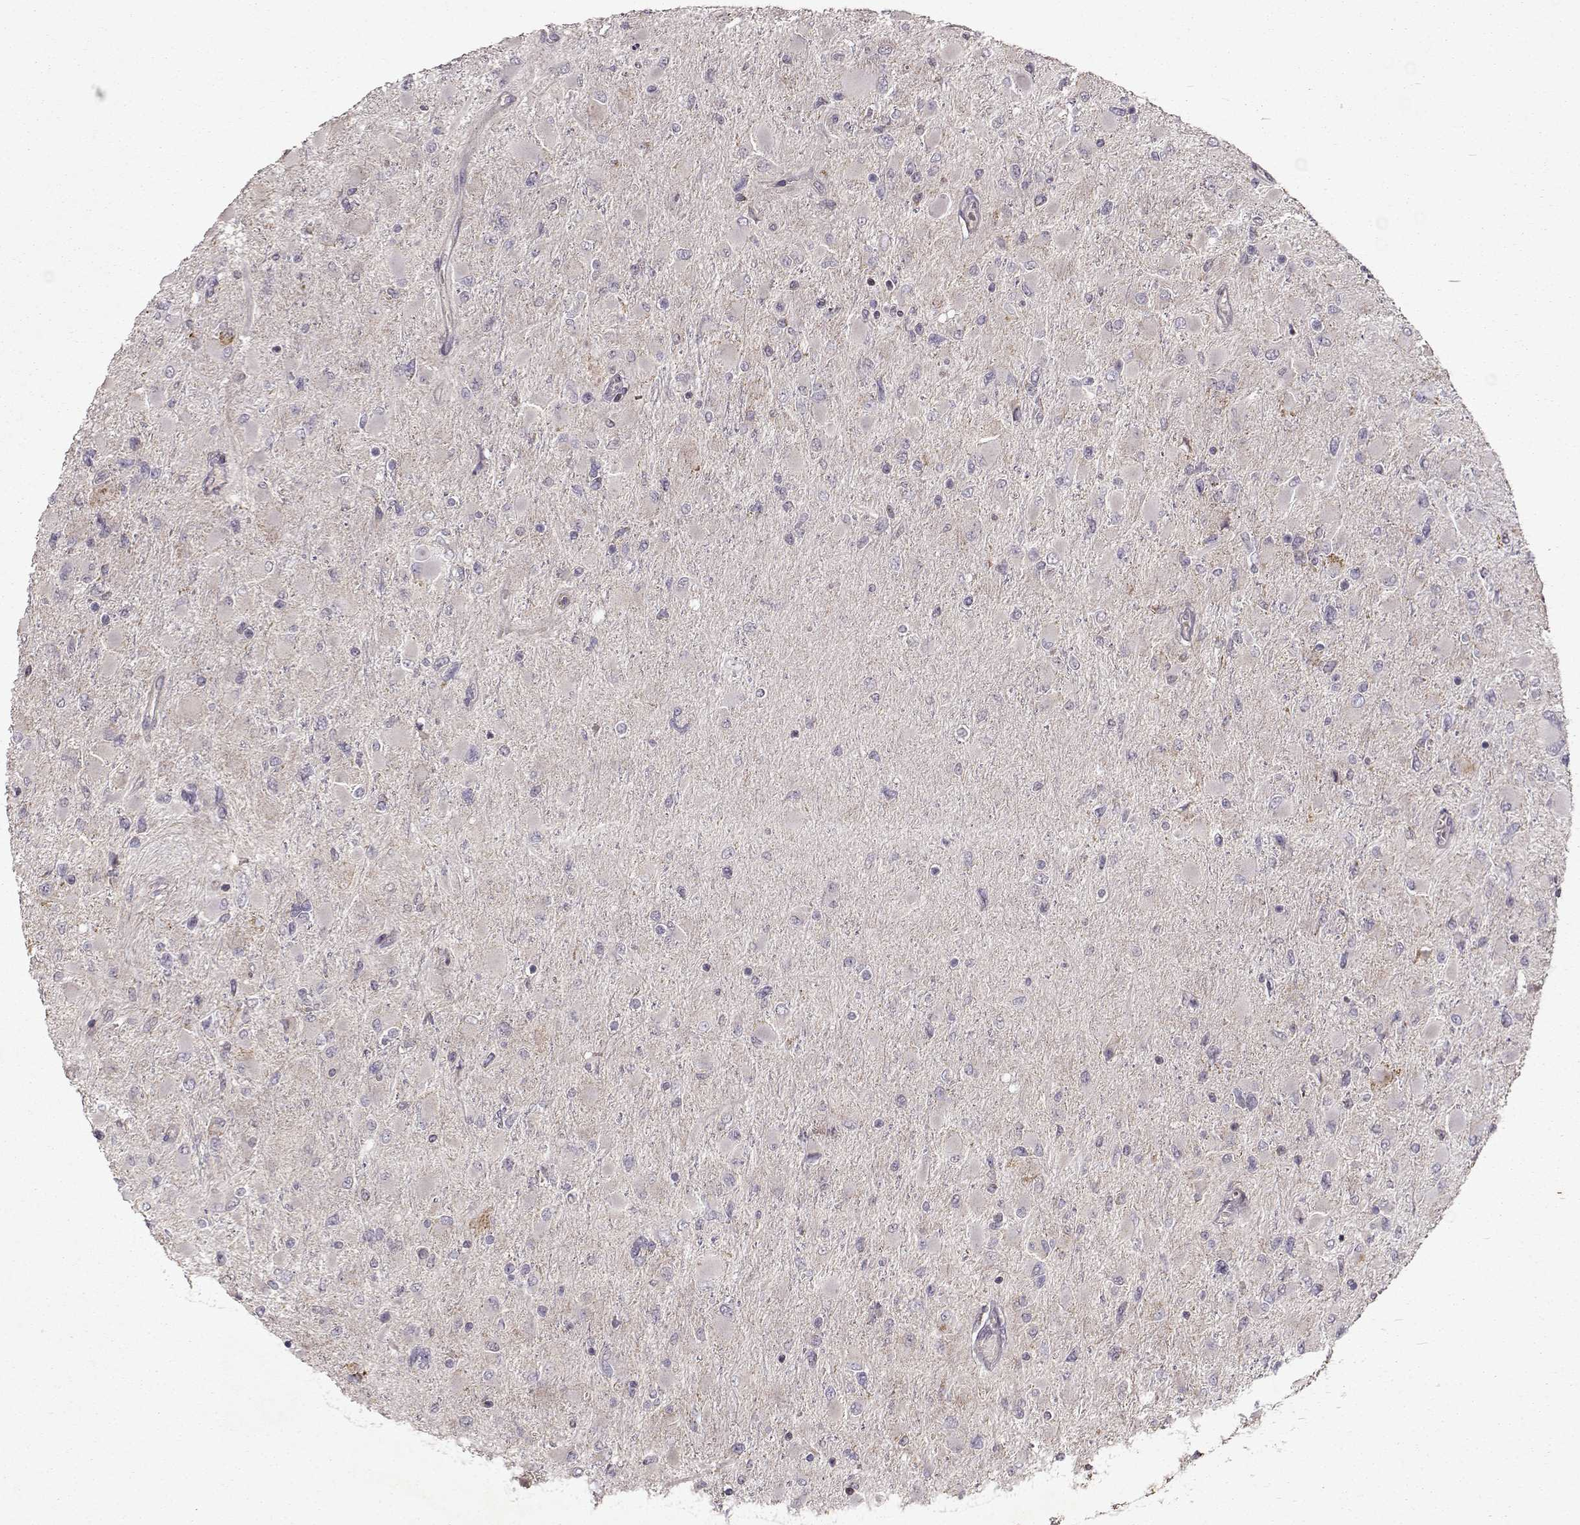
{"staining": {"intensity": "negative", "quantity": "none", "location": "none"}, "tissue": "glioma", "cell_type": "Tumor cells", "image_type": "cancer", "snomed": [{"axis": "morphology", "description": "Glioma, malignant, High grade"}, {"axis": "topography", "description": "Cerebral cortex"}], "caption": "Micrograph shows no significant protein expression in tumor cells of glioma. (DAB (3,3'-diaminobenzidine) immunohistochemistry, high magnification).", "gene": "CMTM3", "patient": {"sex": "female", "age": 36}}